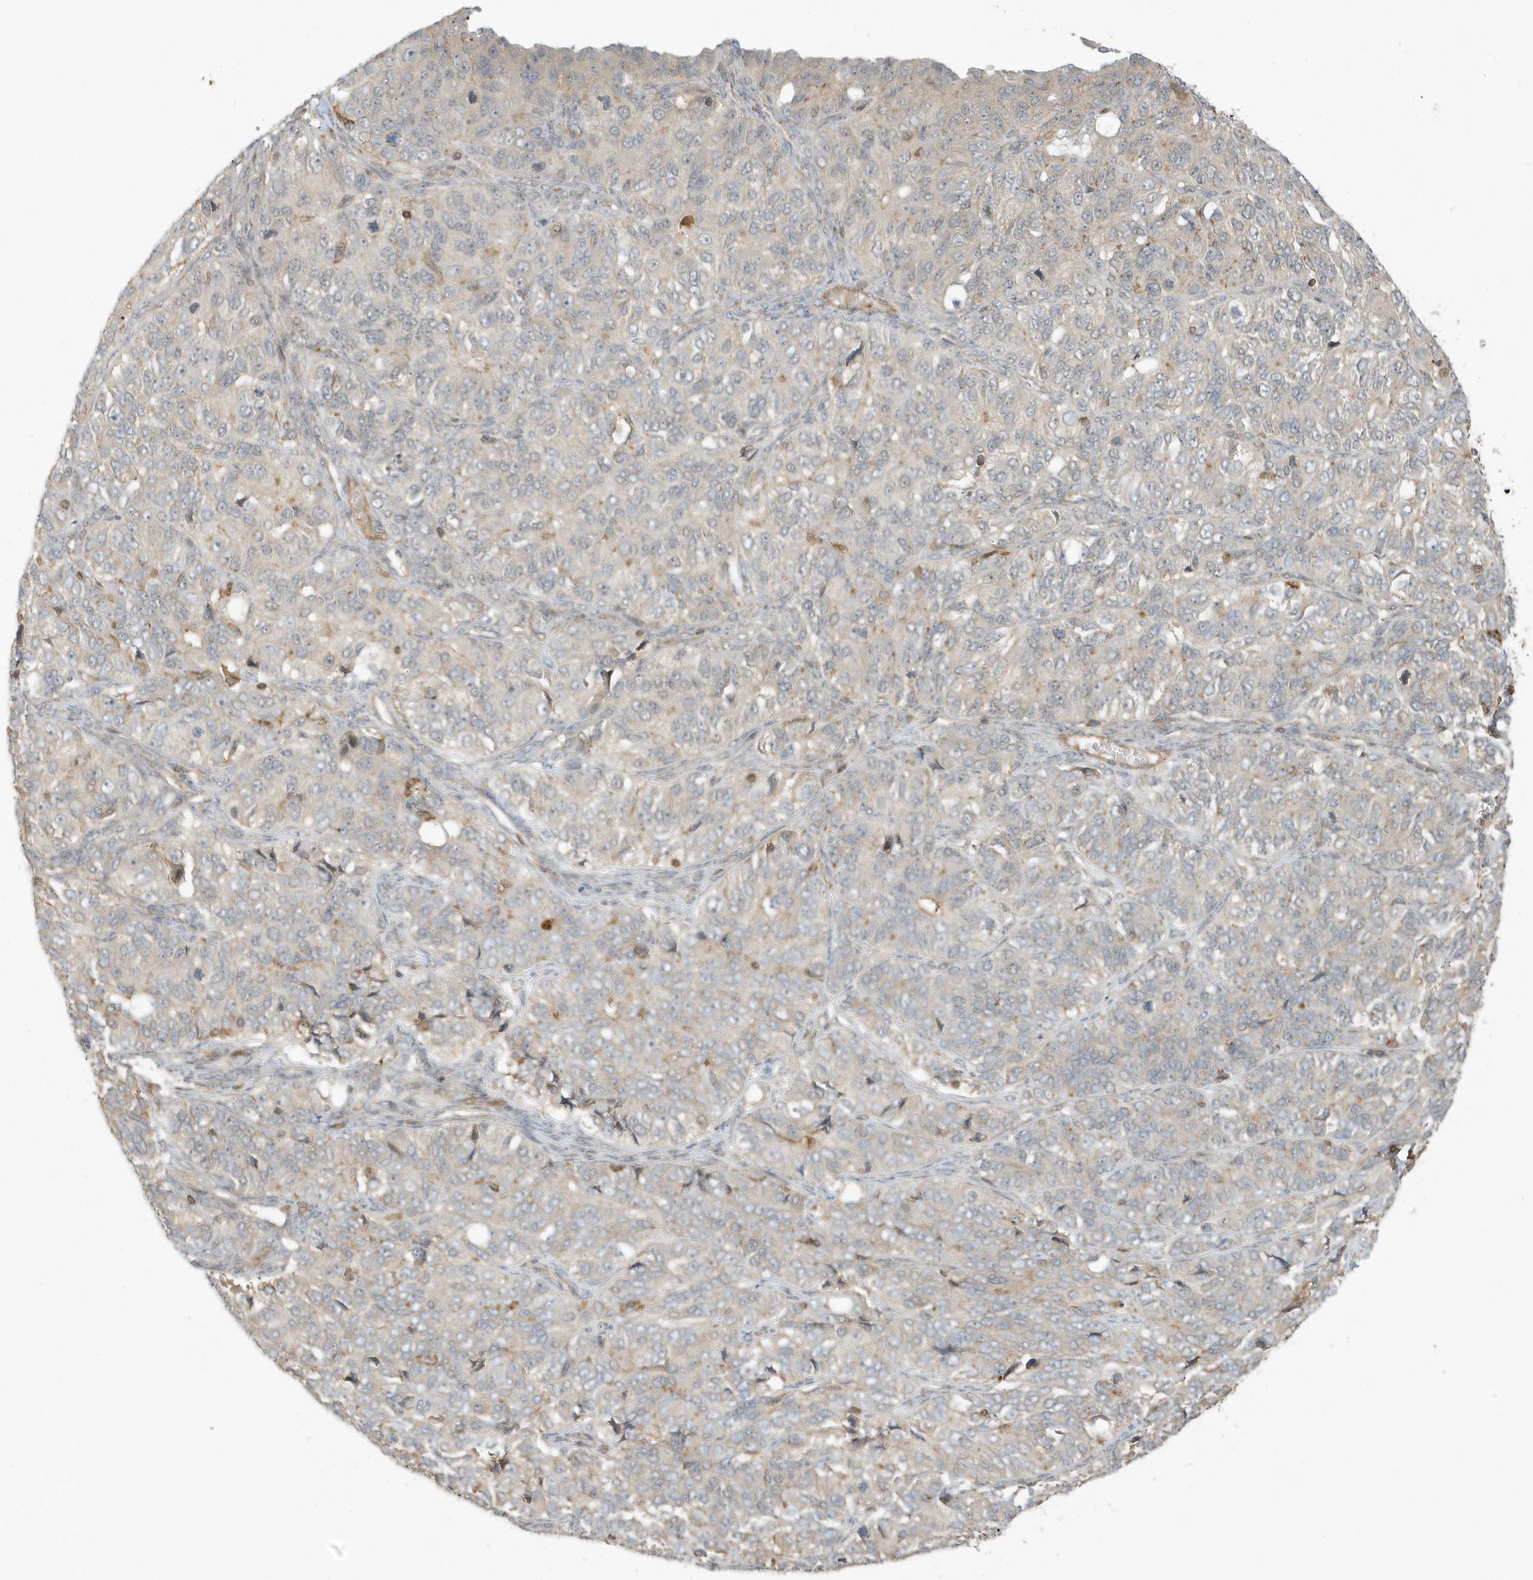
{"staining": {"intensity": "negative", "quantity": "none", "location": "none"}, "tissue": "ovarian cancer", "cell_type": "Tumor cells", "image_type": "cancer", "snomed": [{"axis": "morphology", "description": "Carcinoma, endometroid"}, {"axis": "topography", "description": "Ovary"}], "caption": "A high-resolution micrograph shows immunohistochemistry (IHC) staining of endometroid carcinoma (ovarian), which exhibits no significant expression in tumor cells.", "gene": "ZBTB8A", "patient": {"sex": "female", "age": 51}}